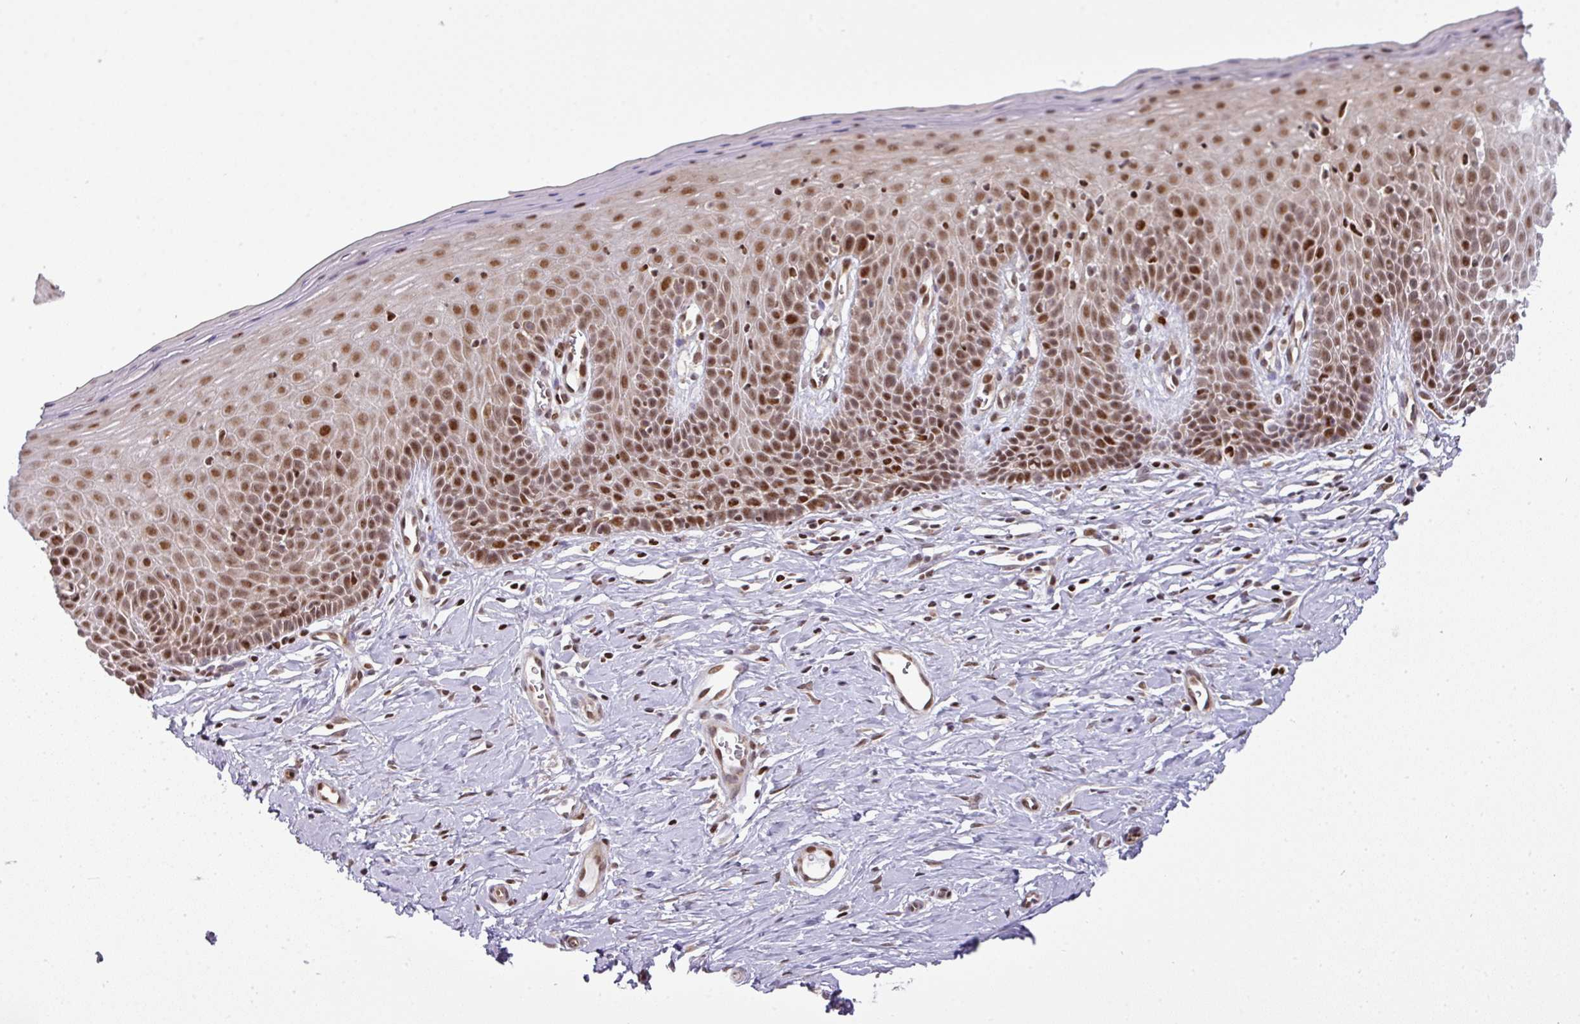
{"staining": {"intensity": "moderate", "quantity": ">75%", "location": "nuclear"}, "tissue": "cervix", "cell_type": "Glandular cells", "image_type": "normal", "snomed": [{"axis": "morphology", "description": "Normal tissue, NOS"}, {"axis": "topography", "description": "Cervix"}], "caption": "Glandular cells display medium levels of moderate nuclear positivity in about >75% of cells in normal cervix.", "gene": "MYSM1", "patient": {"sex": "female", "age": 36}}